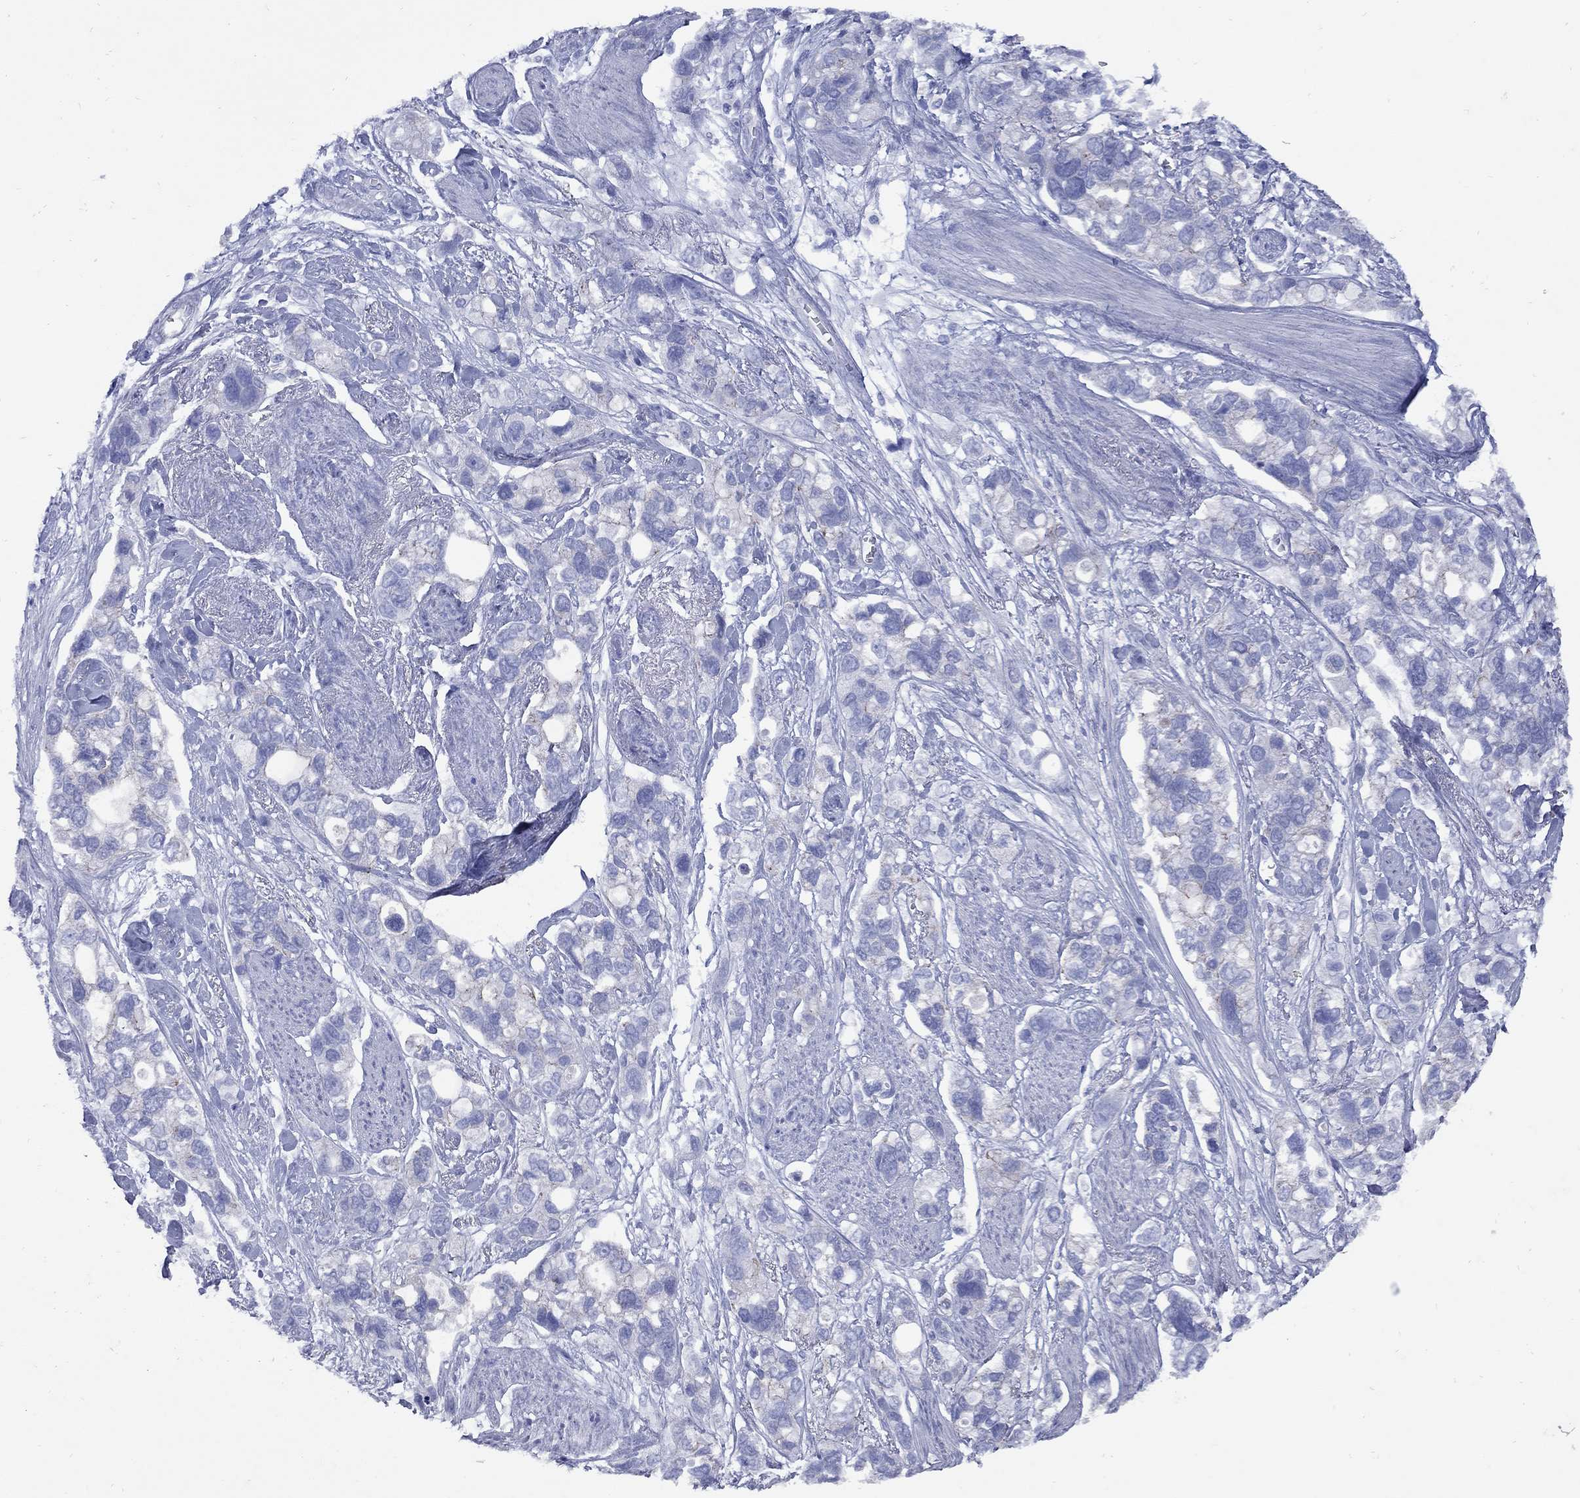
{"staining": {"intensity": "negative", "quantity": "none", "location": "none"}, "tissue": "stomach cancer", "cell_type": "Tumor cells", "image_type": "cancer", "snomed": [{"axis": "morphology", "description": "Adenocarcinoma, NOS"}, {"axis": "topography", "description": "Stomach, upper"}], "caption": "Stomach cancer (adenocarcinoma) stained for a protein using immunohistochemistry (IHC) reveals no staining tumor cells.", "gene": "PDZD3", "patient": {"sex": "female", "age": 81}}